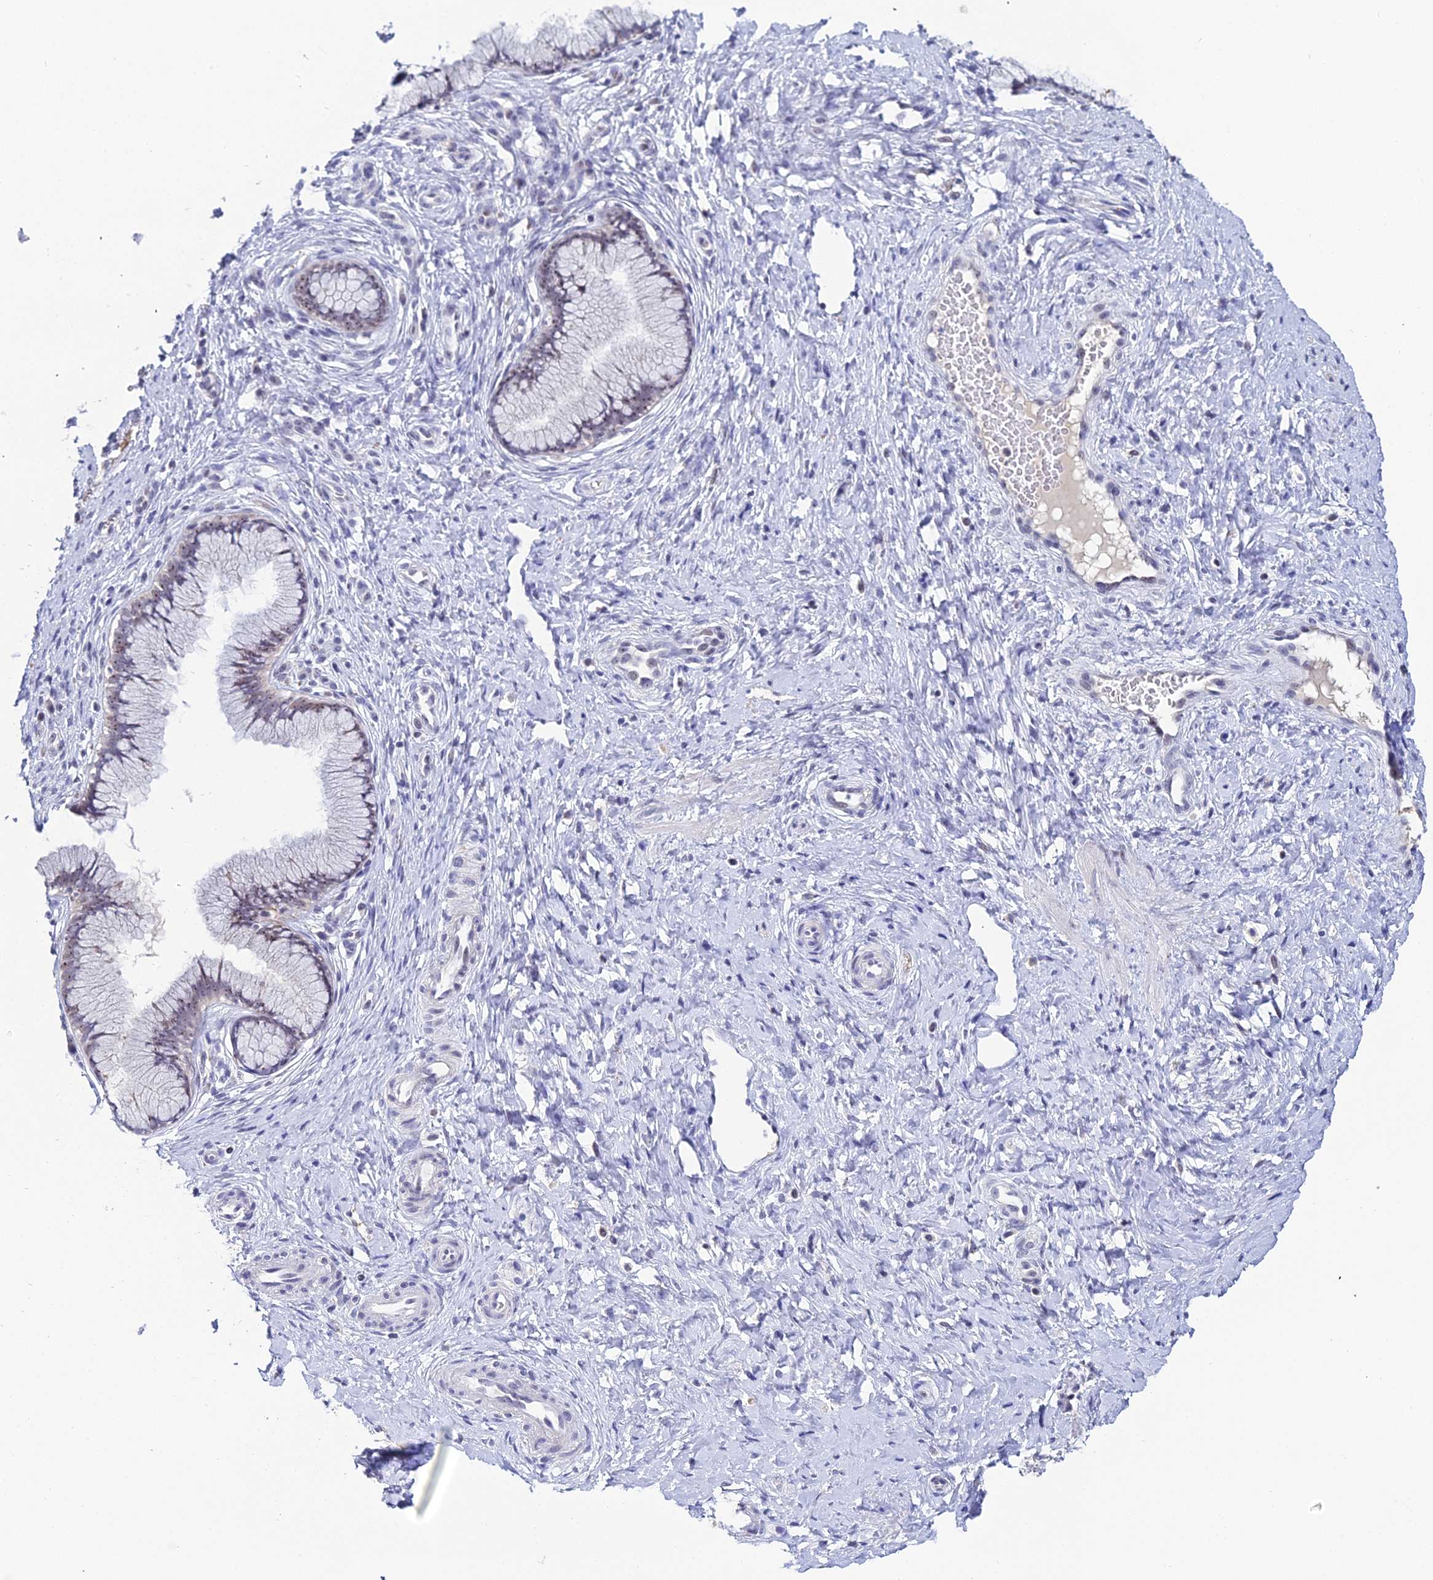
{"staining": {"intensity": "moderate", "quantity": "<25%", "location": "nuclear"}, "tissue": "cervix", "cell_type": "Glandular cells", "image_type": "normal", "snomed": [{"axis": "morphology", "description": "Normal tissue, NOS"}, {"axis": "topography", "description": "Cervix"}], "caption": "Immunohistochemical staining of benign human cervix shows low levels of moderate nuclear expression in about <25% of glandular cells. (Stains: DAB (3,3'-diaminobenzidine) in brown, nuclei in blue, Microscopy: brightfield microscopy at high magnification).", "gene": "PLPP4", "patient": {"sex": "female", "age": 36}}